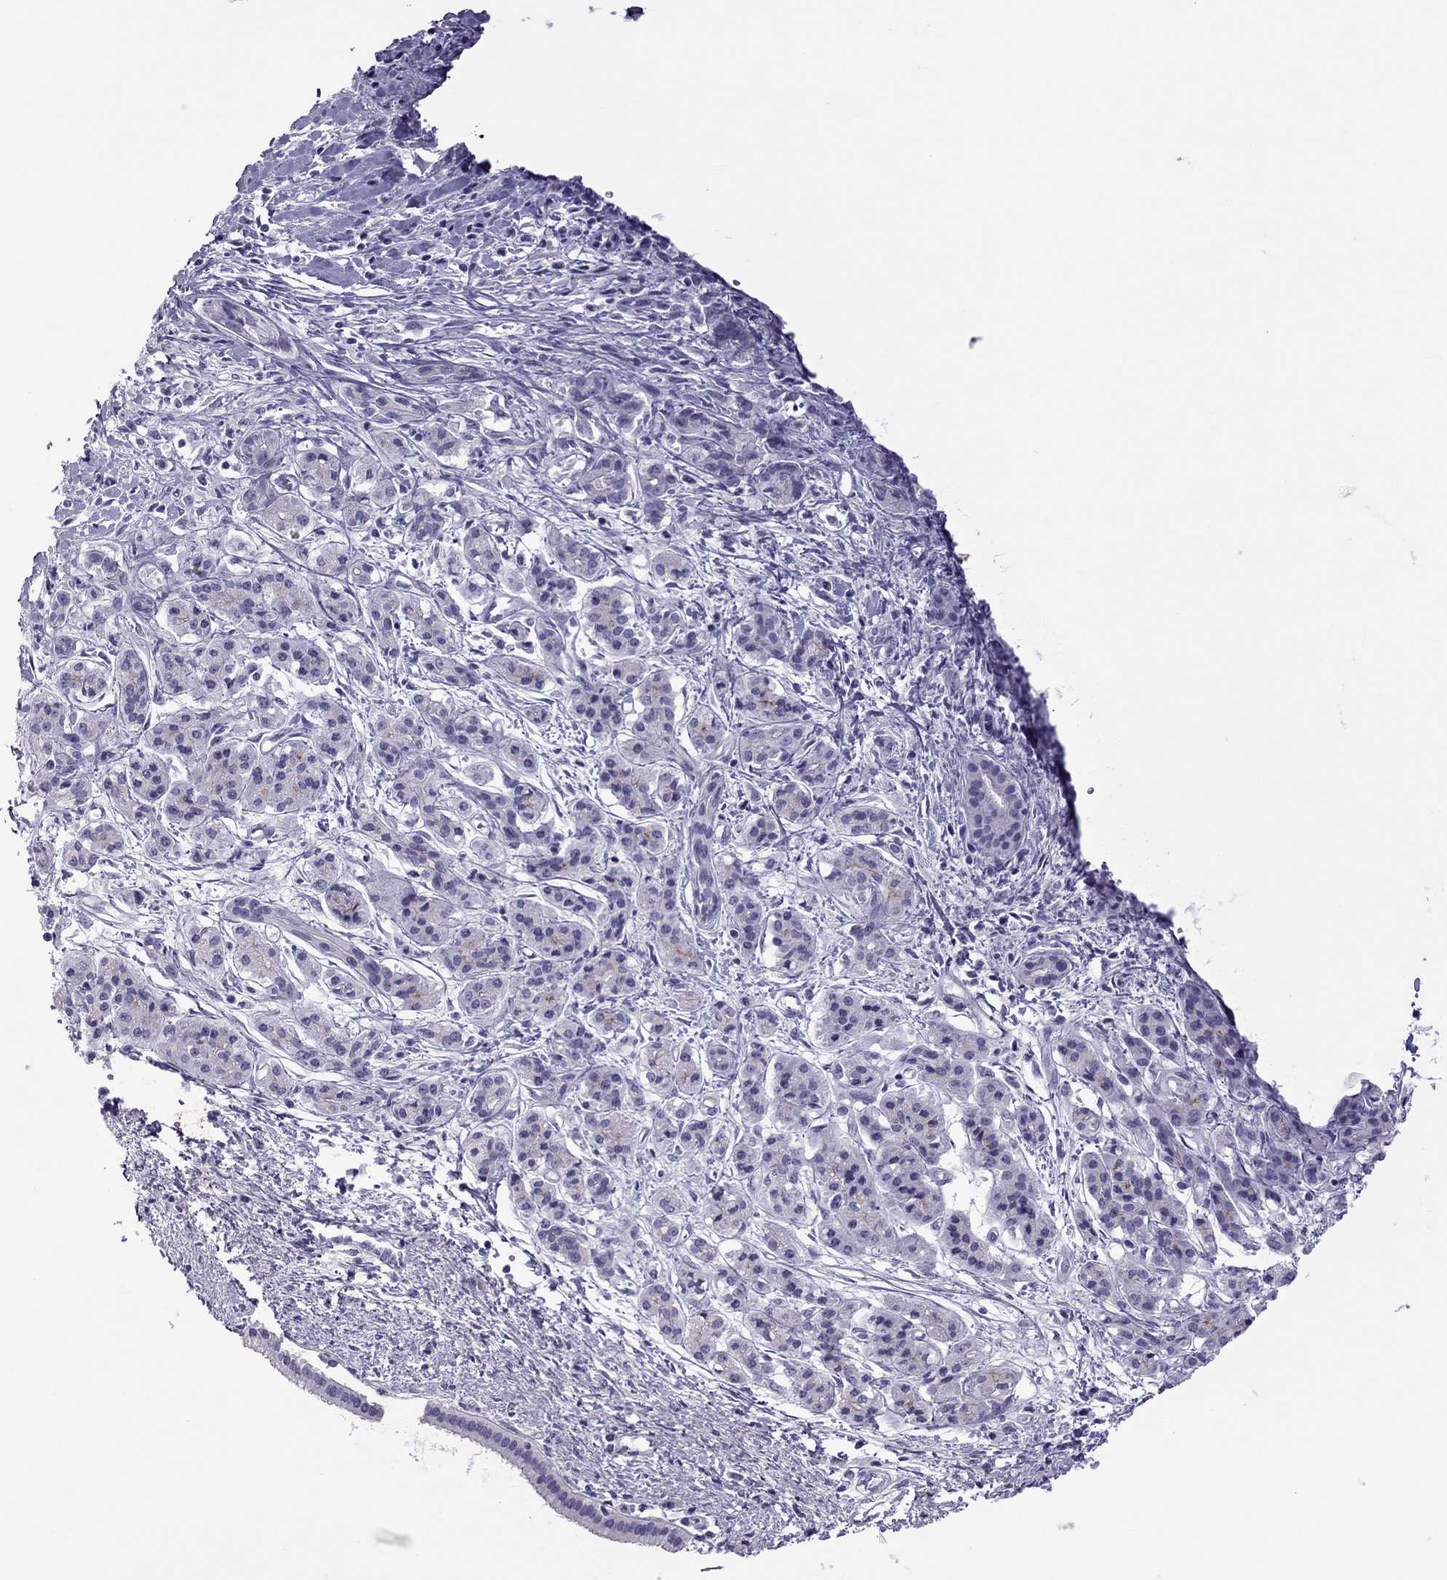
{"staining": {"intensity": "negative", "quantity": "none", "location": "none"}, "tissue": "pancreatic cancer", "cell_type": "Tumor cells", "image_type": "cancer", "snomed": [{"axis": "morphology", "description": "Adenocarcinoma, NOS"}, {"axis": "topography", "description": "Pancreas"}], "caption": "Adenocarcinoma (pancreatic) stained for a protein using immunohistochemistry shows no positivity tumor cells.", "gene": "TEX14", "patient": {"sex": "male", "age": 48}}